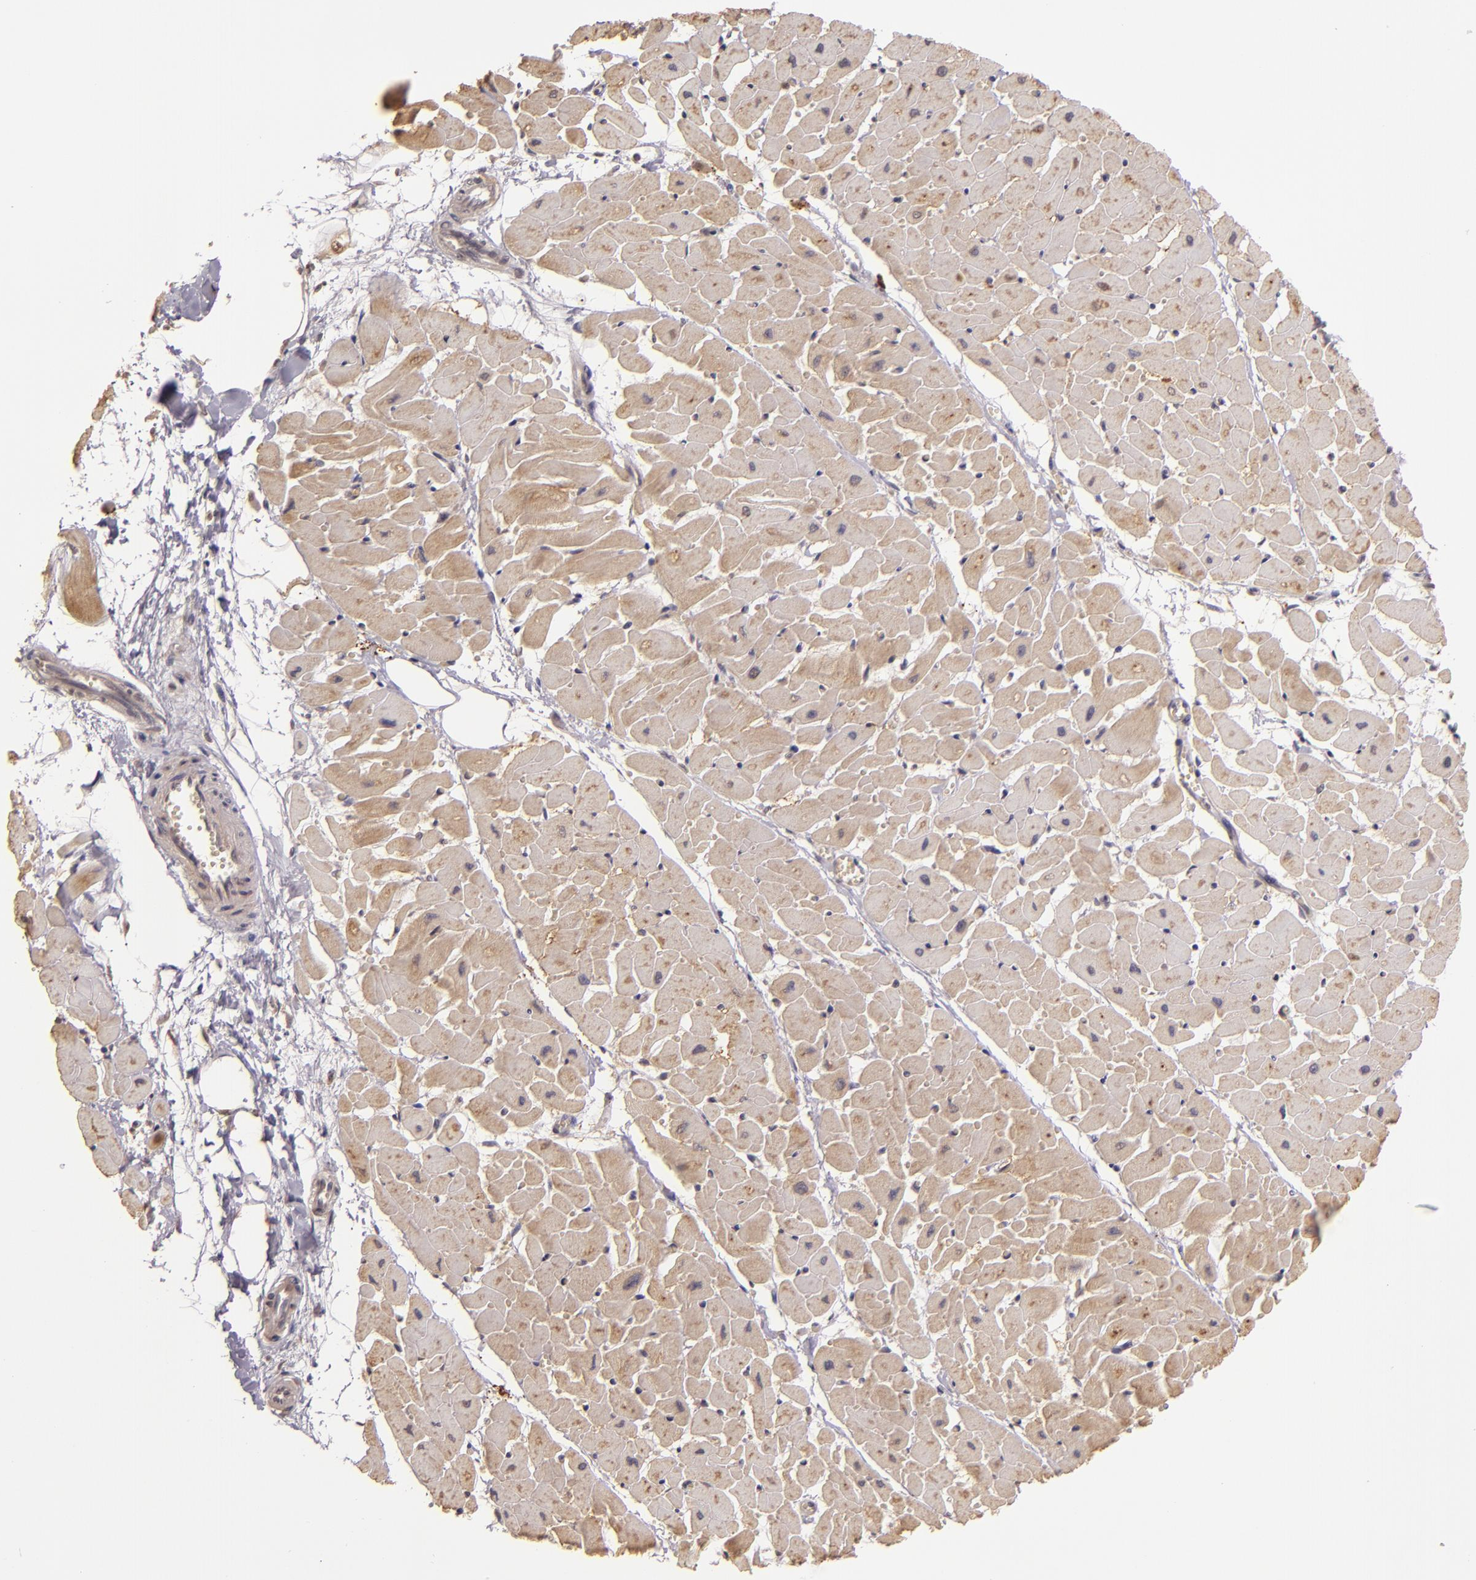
{"staining": {"intensity": "moderate", "quantity": ">75%", "location": "cytoplasmic/membranous"}, "tissue": "heart muscle", "cell_type": "Cardiomyocytes", "image_type": "normal", "snomed": [{"axis": "morphology", "description": "Normal tissue, NOS"}, {"axis": "topography", "description": "Heart"}], "caption": "Protein expression analysis of benign heart muscle demonstrates moderate cytoplasmic/membranous positivity in about >75% of cardiomyocytes.", "gene": "ABL1", "patient": {"sex": "female", "age": 19}}